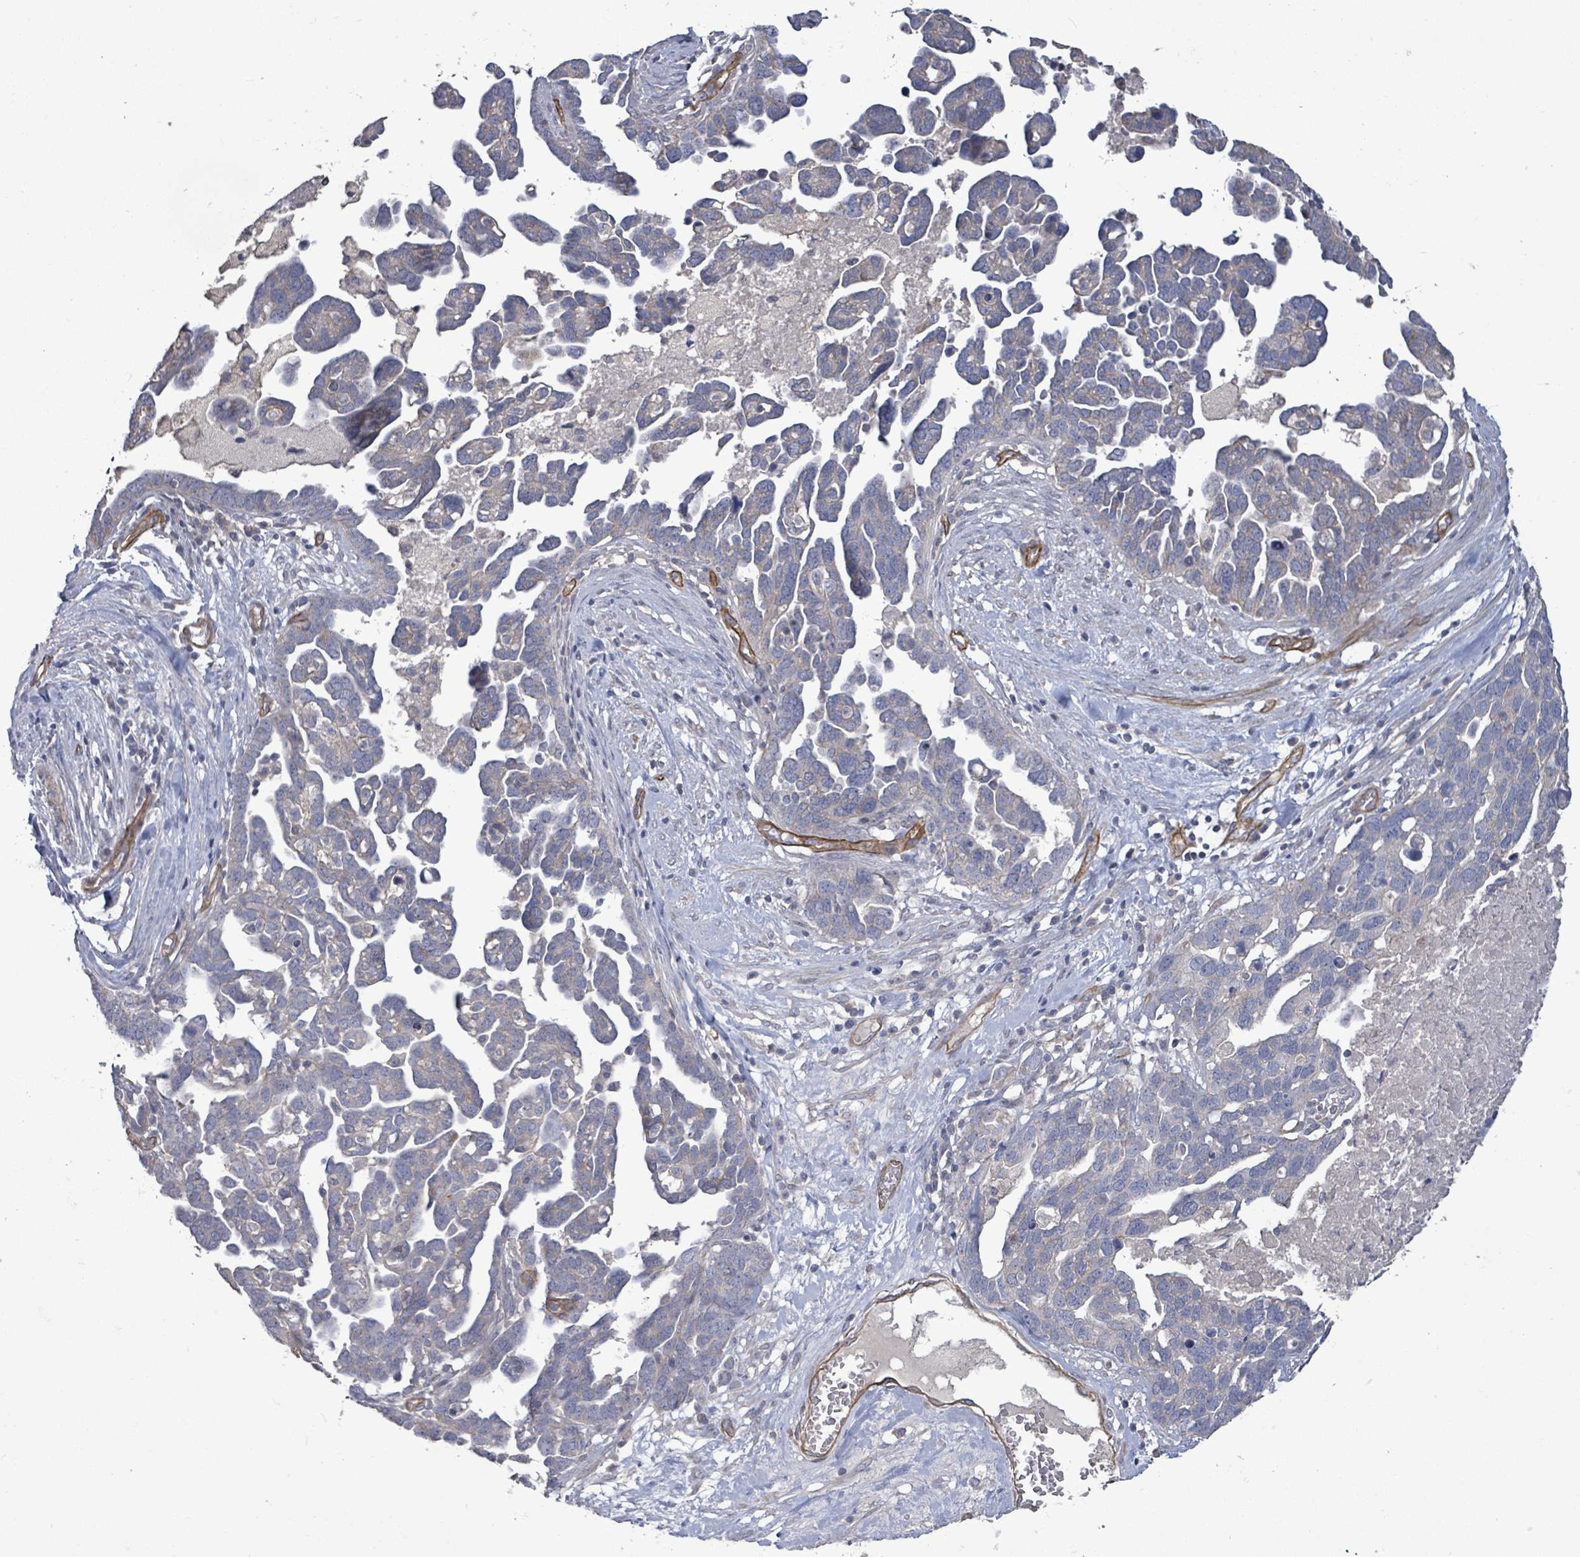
{"staining": {"intensity": "negative", "quantity": "none", "location": "none"}, "tissue": "ovarian cancer", "cell_type": "Tumor cells", "image_type": "cancer", "snomed": [{"axis": "morphology", "description": "Cystadenocarcinoma, serous, NOS"}, {"axis": "topography", "description": "Ovary"}], "caption": "This is an immunohistochemistry histopathology image of ovarian cancer (serous cystadenocarcinoma). There is no positivity in tumor cells.", "gene": "KANK3", "patient": {"sex": "female", "age": 54}}